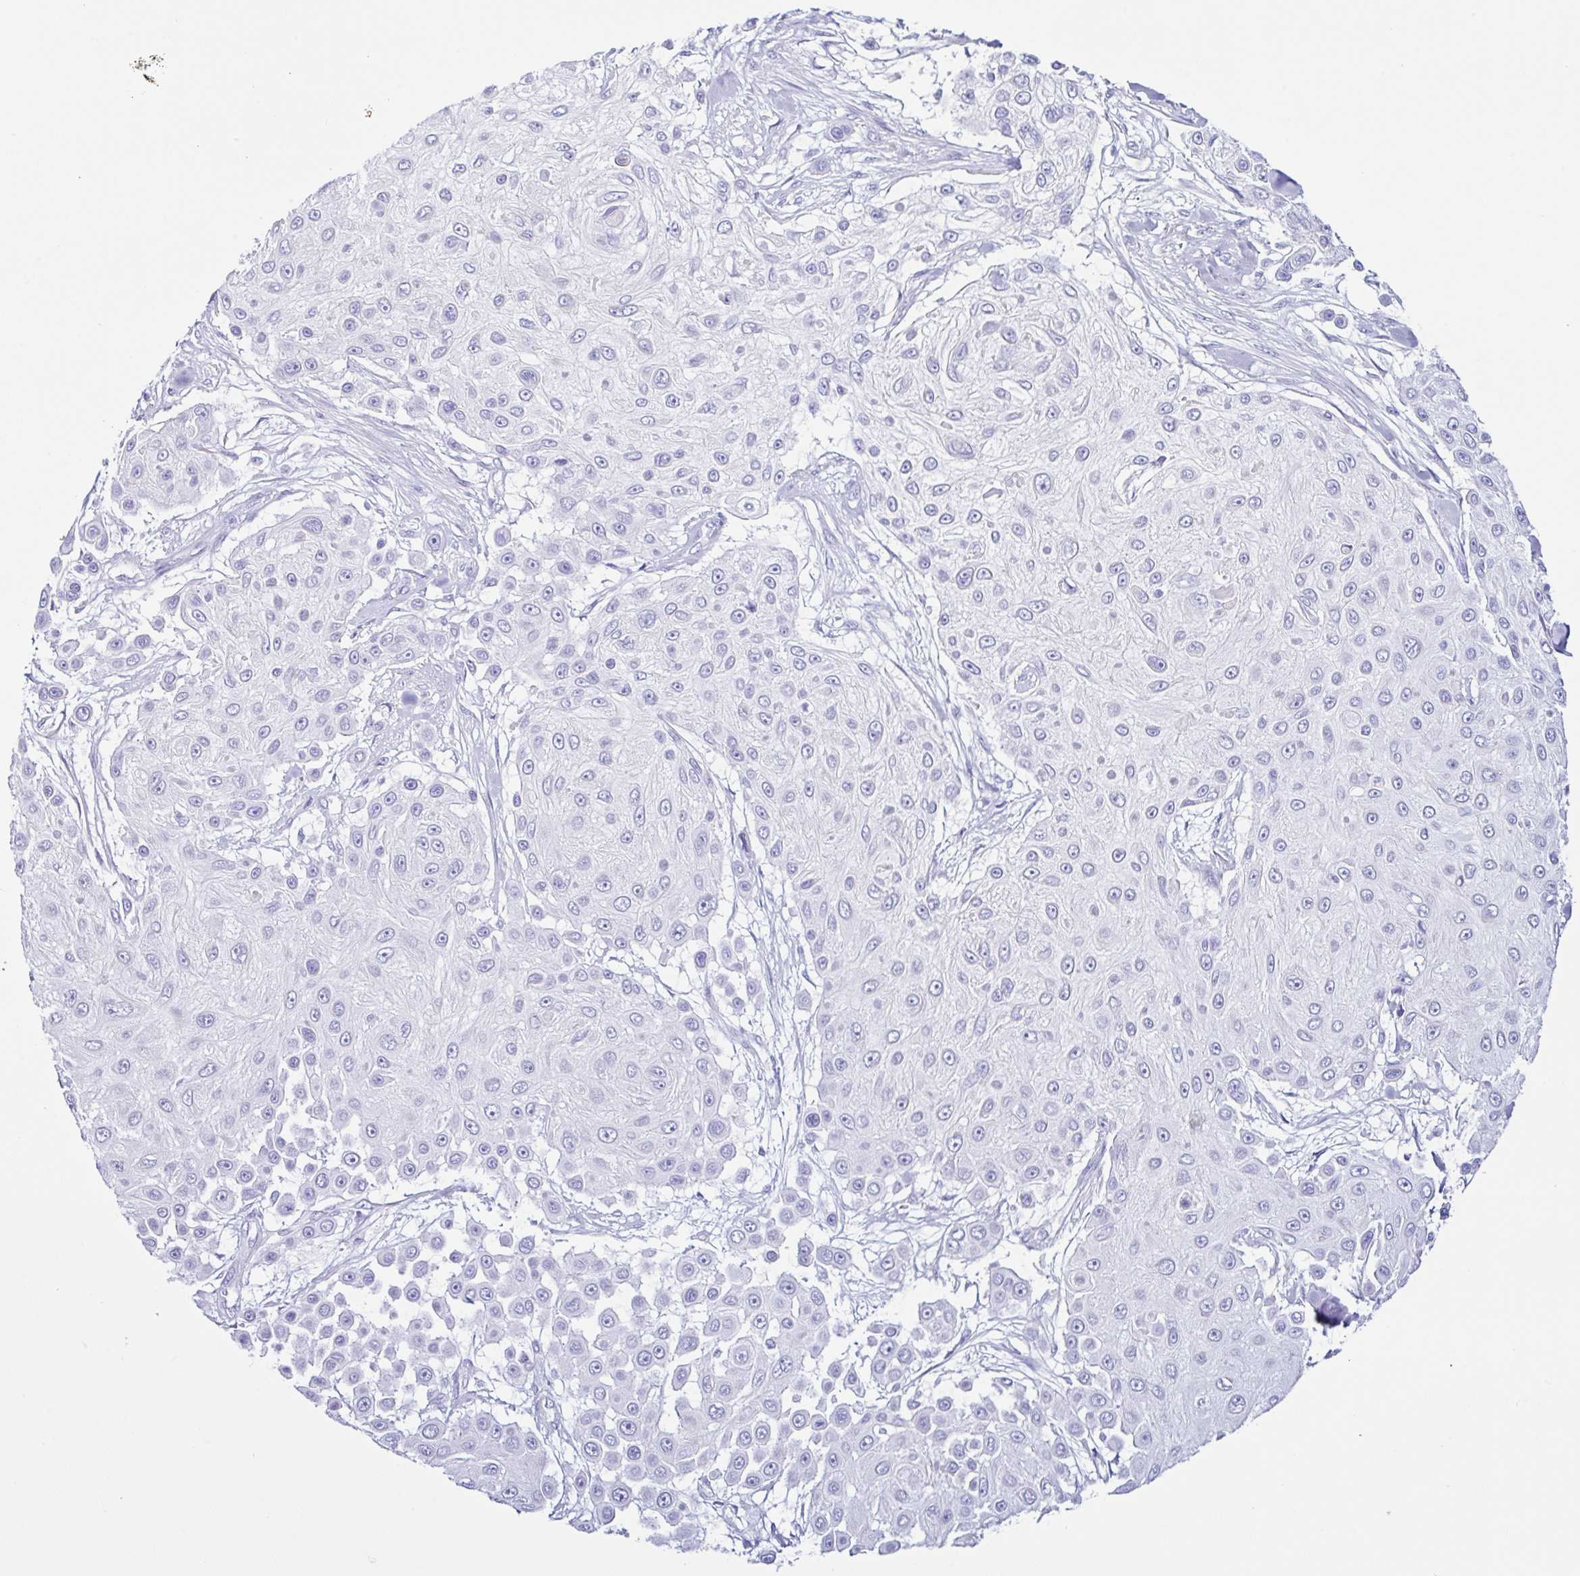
{"staining": {"intensity": "negative", "quantity": "none", "location": "none"}, "tissue": "skin cancer", "cell_type": "Tumor cells", "image_type": "cancer", "snomed": [{"axis": "morphology", "description": "Squamous cell carcinoma, NOS"}, {"axis": "topography", "description": "Skin"}], "caption": "Tumor cells are negative for protein expression in human skin squamous cell carcinoma.", "gene": "PIGF", "patient": {"sex": "male", "age": 67}}